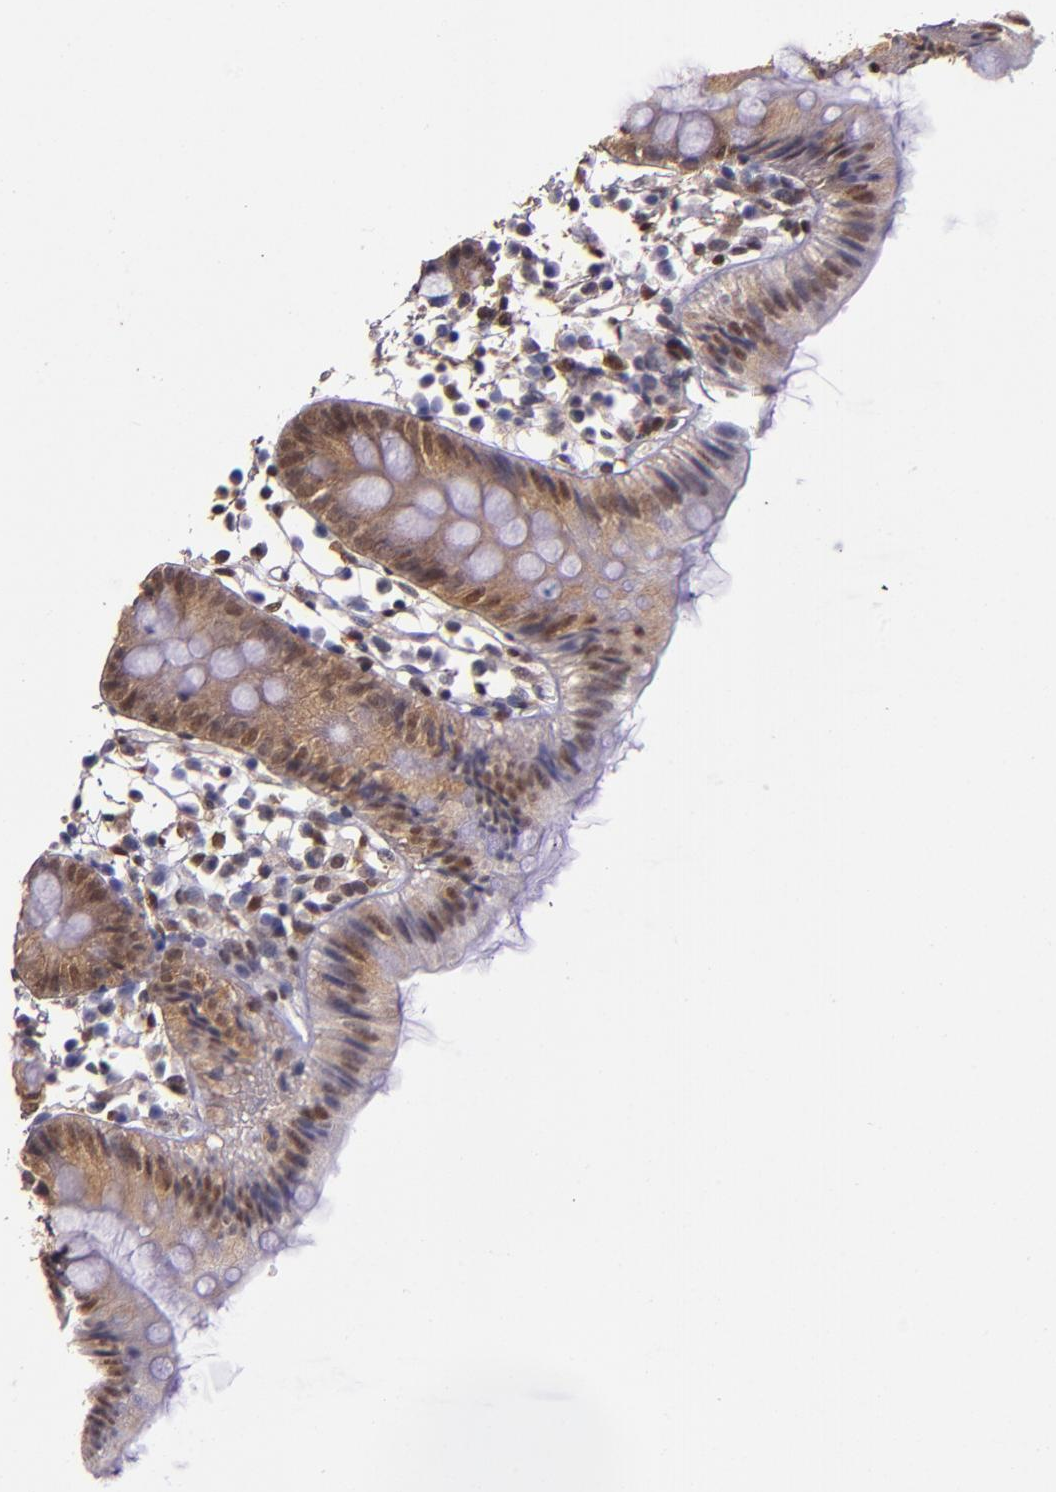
{"staining": {"intensity": "moderate", "quantity": "25%-75%", "location": "cytoplasmic/membranous,nuclear"}, "tissue": "colon", "cell_type": "Endothelial cells", "image_type": "normal", "snomed": [{"axis": "morphology", "description": "Normal tissue, NOS"}, {"axis": "topography", "description": "Colon"}], "caption": "The image displays staining of unremarkable colon, revealing moderate cytoplasmic/membranous,nuclear protein positivity (brown color) within endothelial cells.", "gene": "STAT6", "patient": {"sex": "male", "age": 14}}